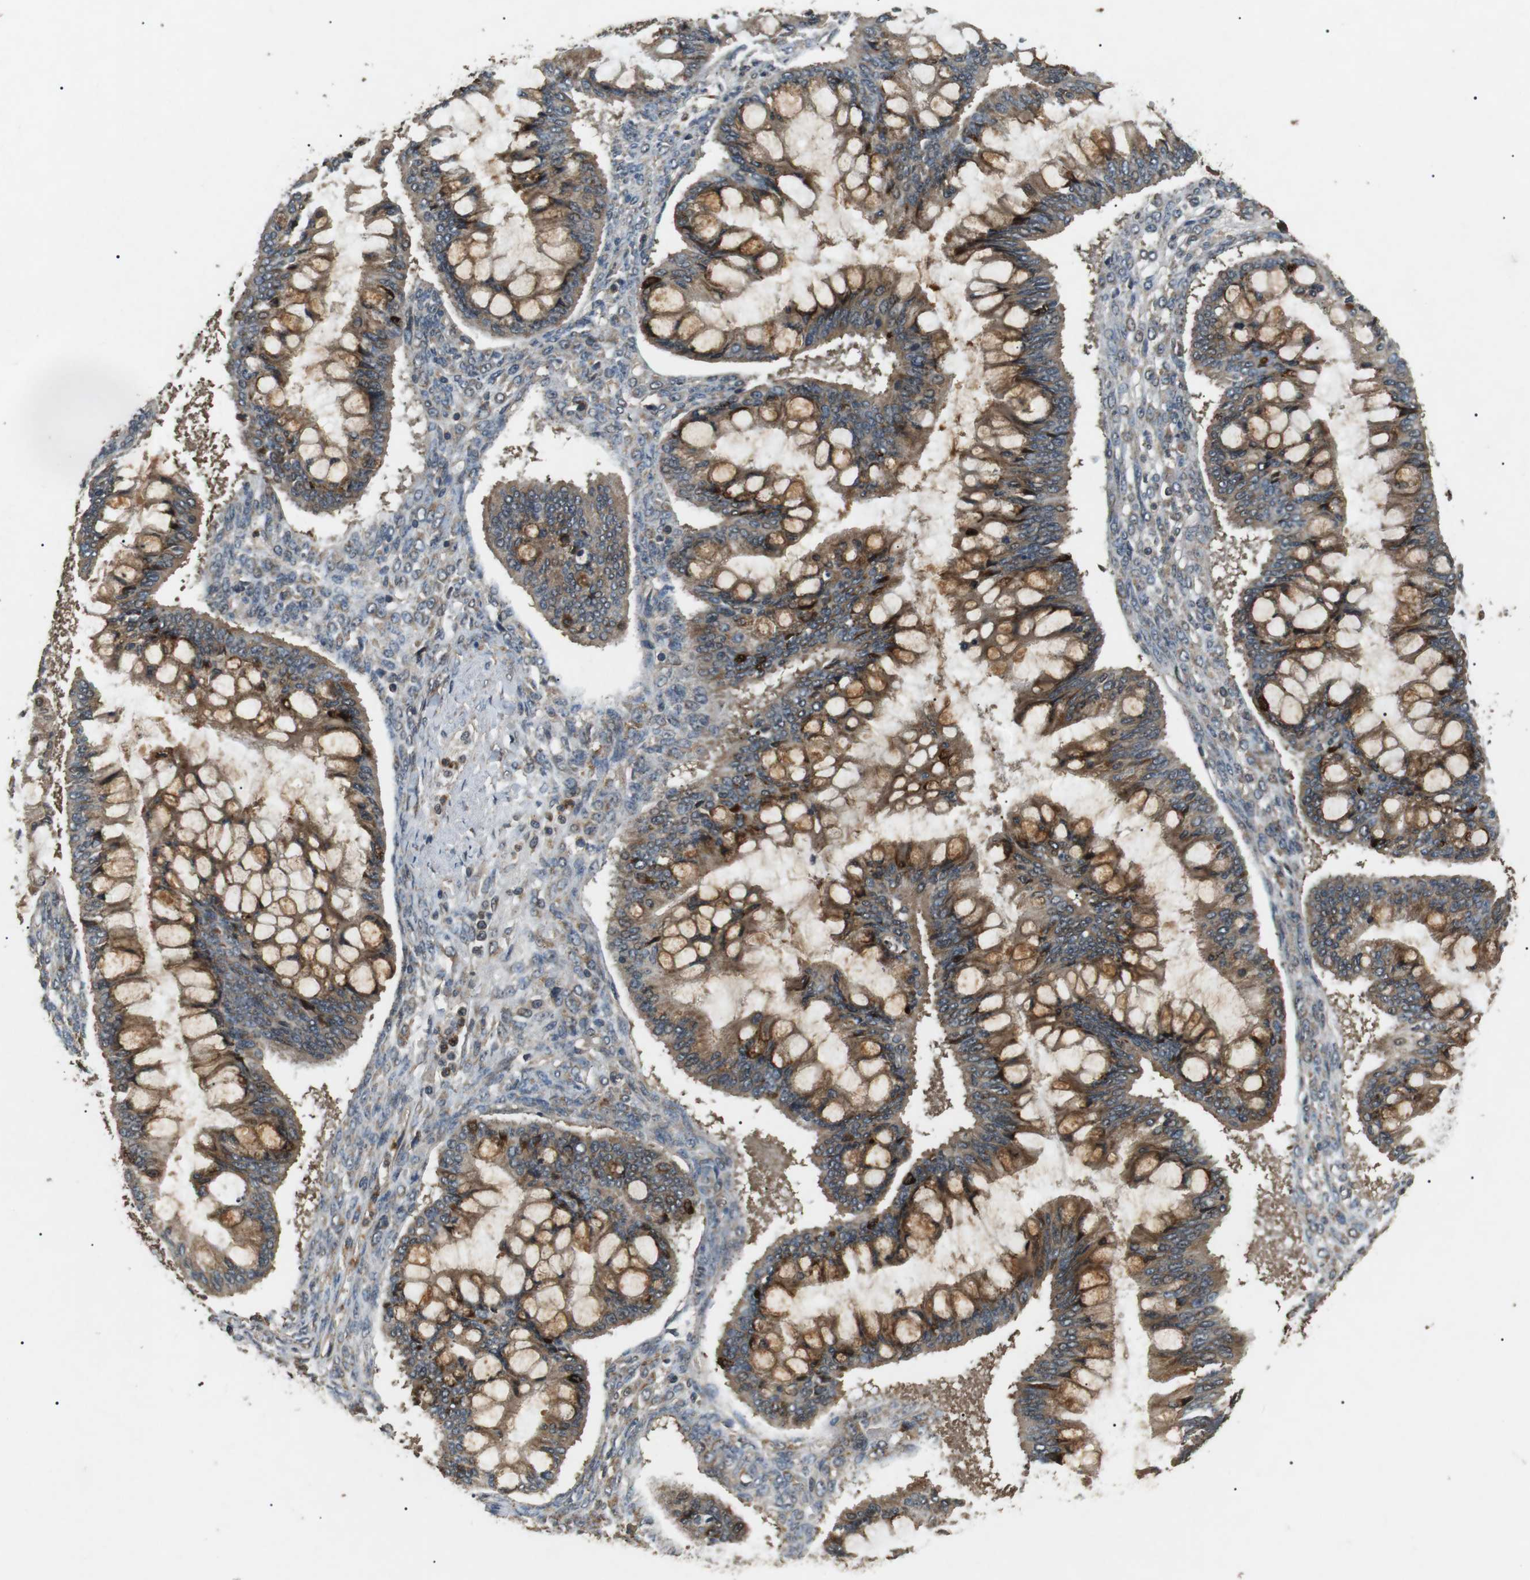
{"staining": {"intensity": "moderate", "quantity": ">75%", "location": "cytoplasmic/membranous"}, "tissue": "ovarian cancer", "cell_type": "Tumor cells", "image_type": "cancer", "snomed": [{"axis": "morphology", "description": "Cystadenocarcinoma, mucinous, NOS"}, {"axis": "topography", "description": "Ovary"}], "caption": "Approximately >75% of tumor cells in mucinous cystadenocarcinoma (ovarian) display moderate cytoplasmic/membranous protein staining as visualized by brown immunohistochemical staining.", "gene": "TBC1D15", "patient": {"sex": "female", "age": 73}}